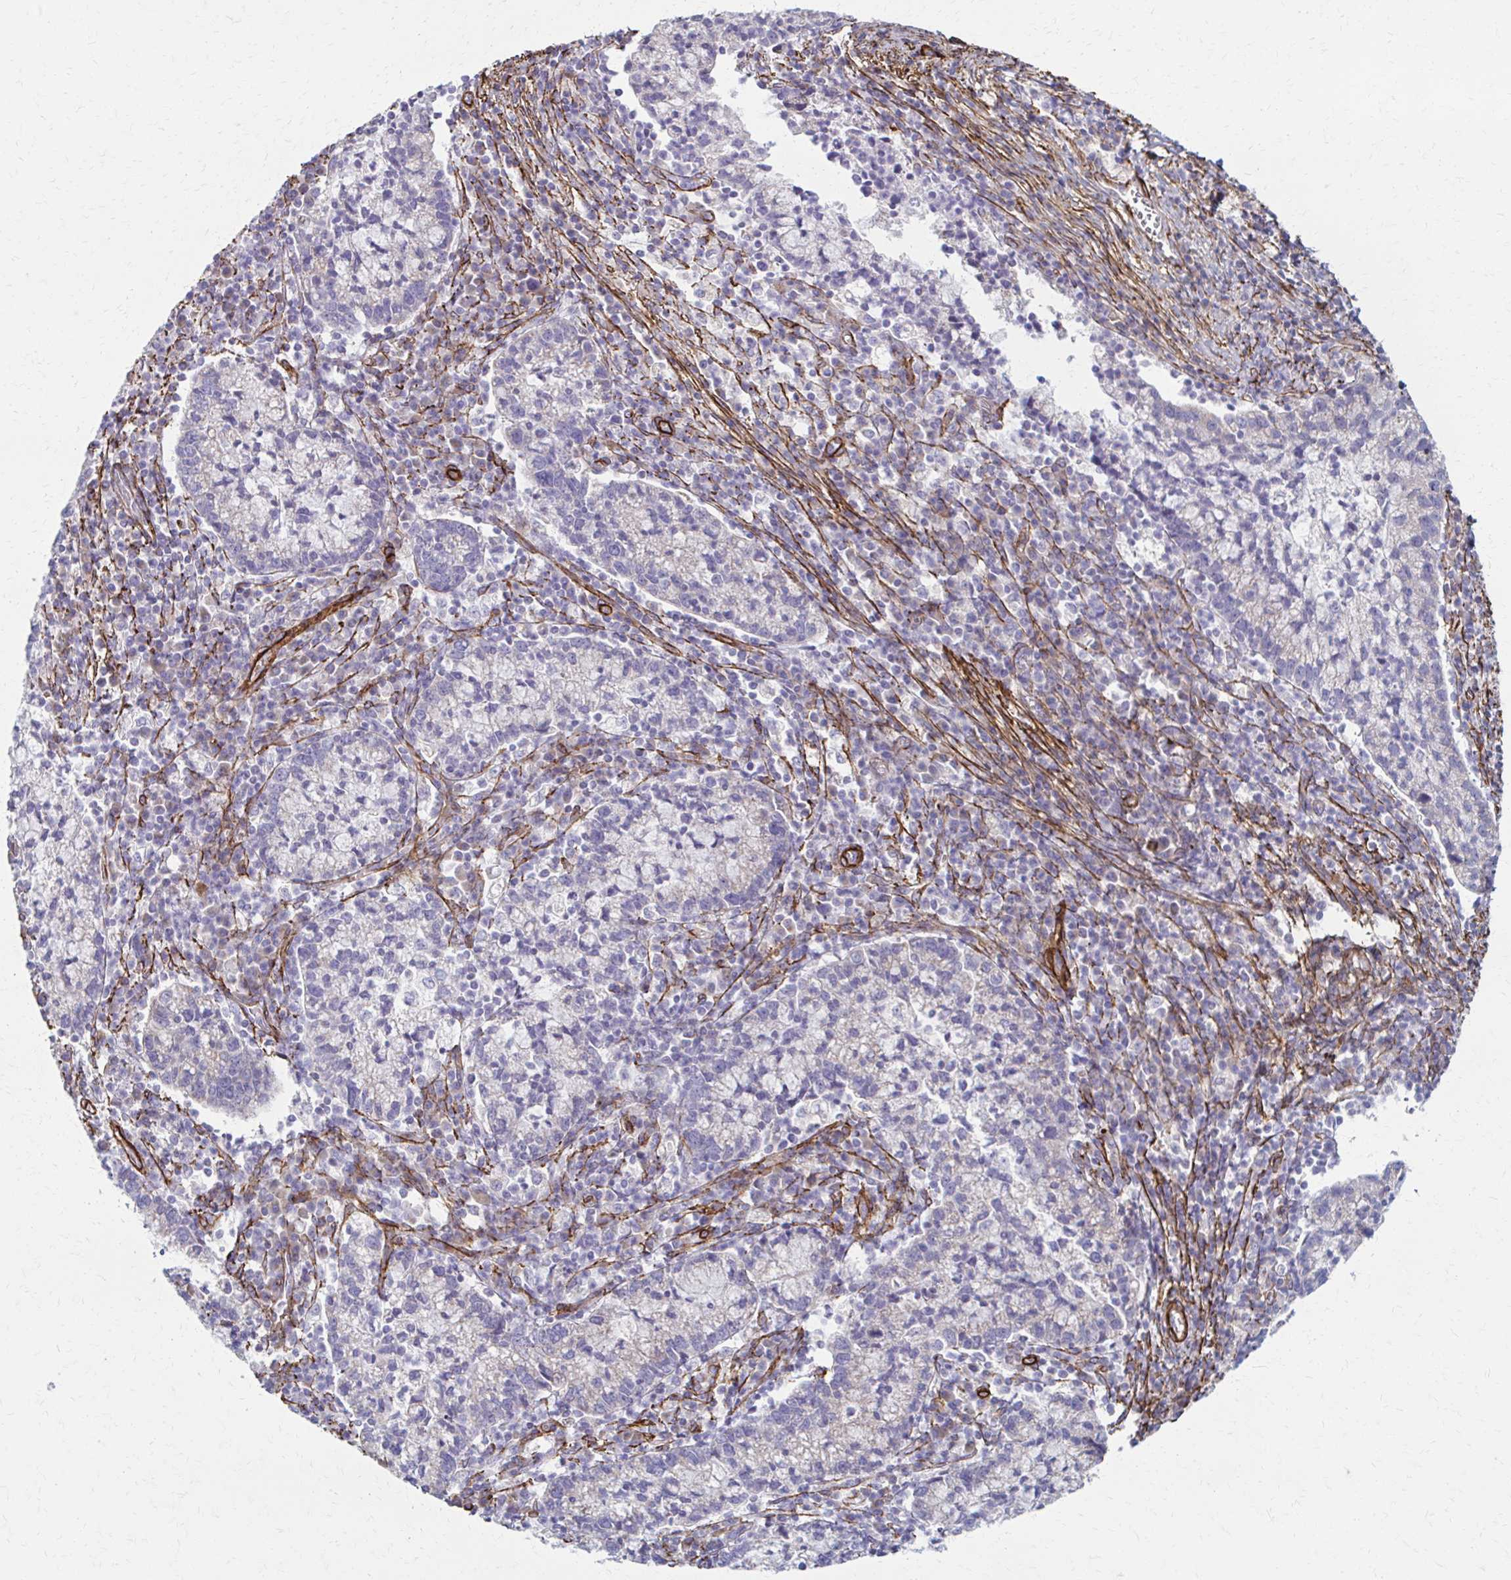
{"staining": {"intensity": "negative", "quantity": "none", "location": "none"}, "tissue": "cervical cancer", "cell_type": "Tumor cells", "image_type": "cancer", "snomed": [{"axis": "morphology", "description": "Normal tissue, NOS"}, {"axis": "morphology", "description": "Adenocarcinoma, NOS"}, {"axis": "topography", "description": "Cervix"}], "caption": "High power microscopy histopathology image of an IHC micrograph of cervical cancer (adenocarcinoma), revealing no significant positivity in tumor cells.", "gene": "TIMMDC1", "patient": {"sex": "female", "age": 44}}